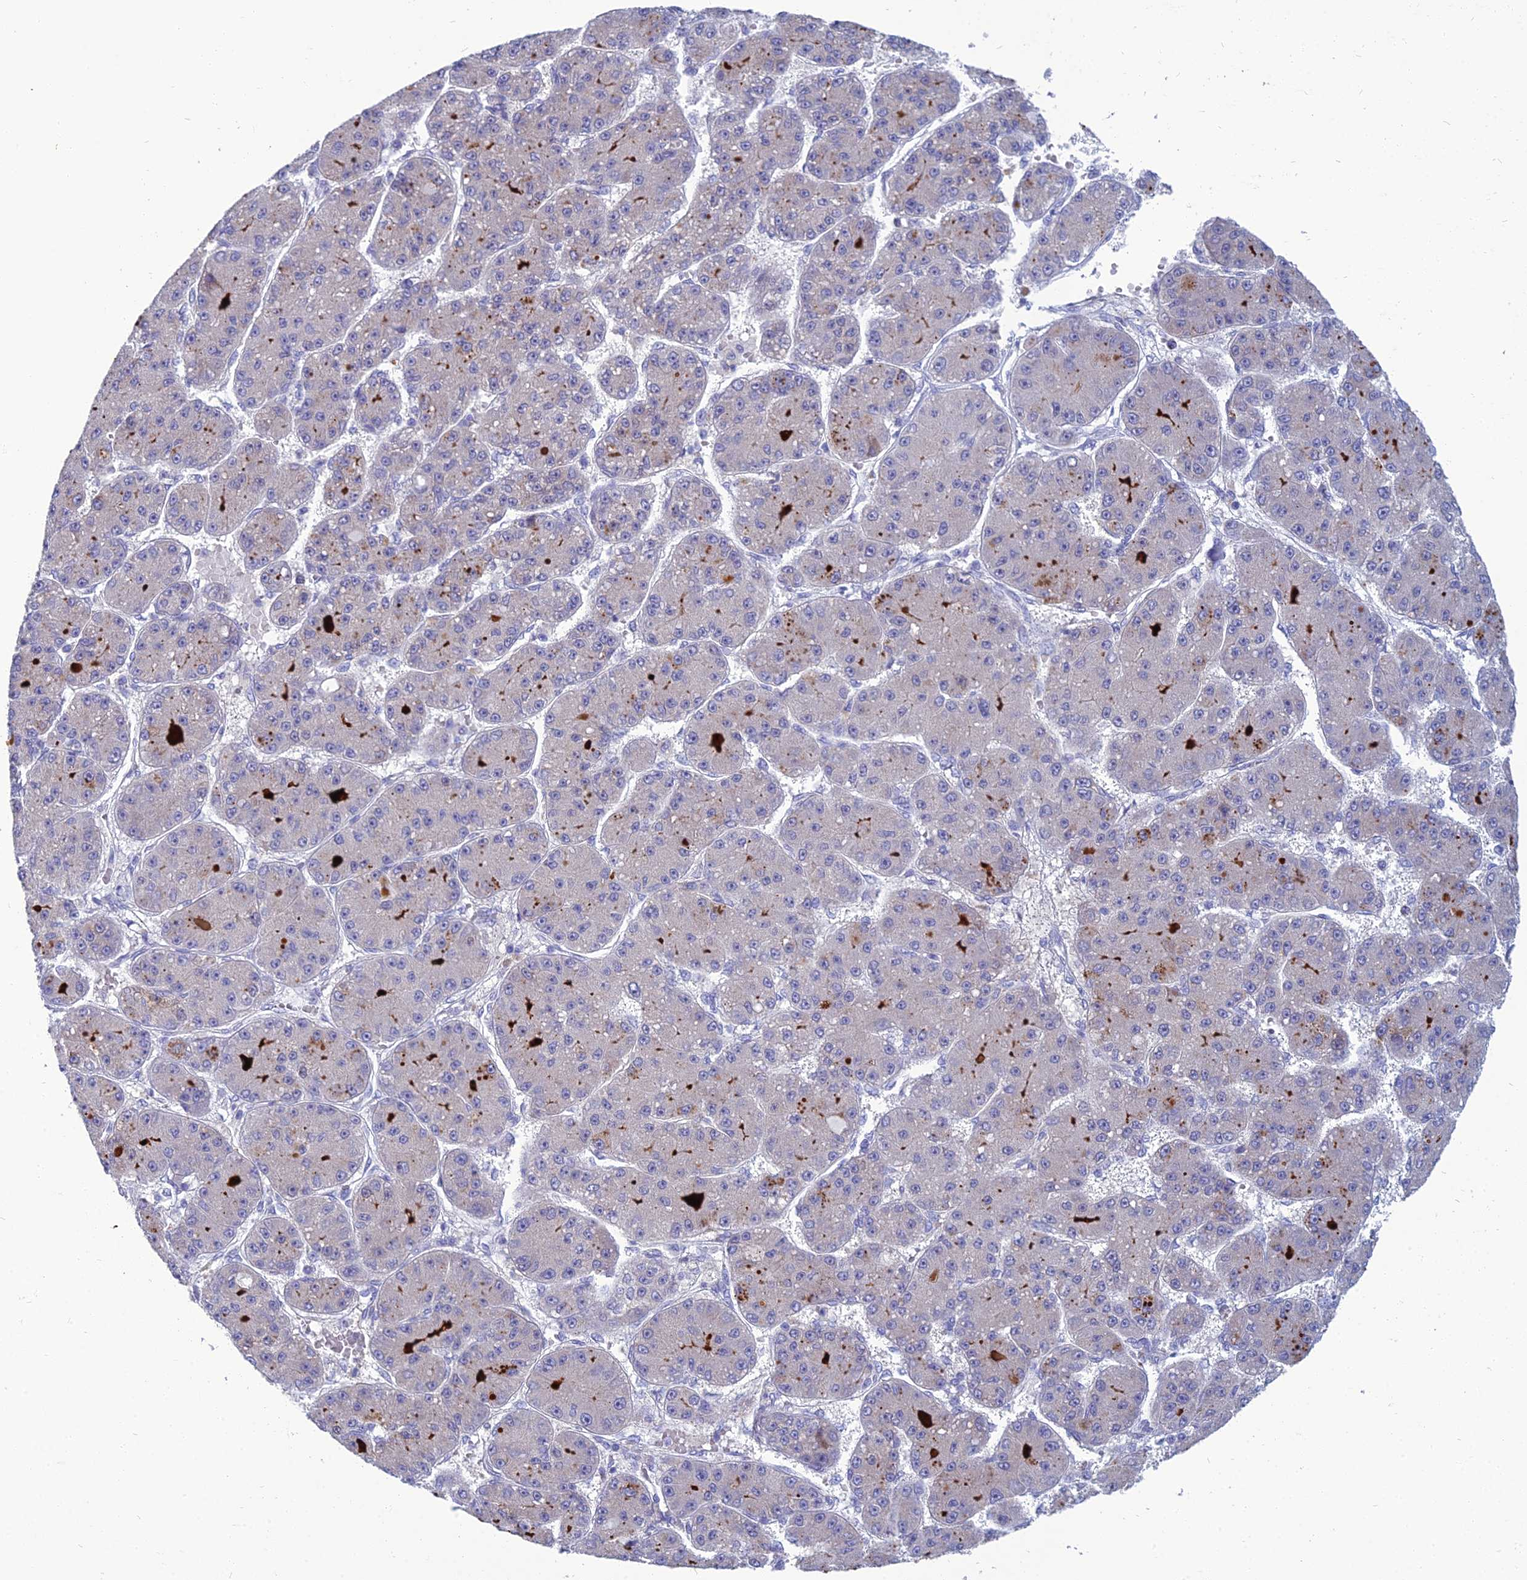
{"staining": {"intensity": "negative", "quantity": "none", "location": "none"}, "tissue": "liver cancer", "cell_type": "Tumor cells", "image_type": "cancer", "snomed": [{"axis": "morphology", "description": "Carcinoma, Hepatocellular, NOS"}, {"axis": "topography", "description": "Liver"}], "caption": "Liver hepatocellular carcinoma was stained to show a protein in brown. There is no significant staining in tumor cells.", "gene": "SPTLC3", "patient": {"sex": "male", "age": 67}}